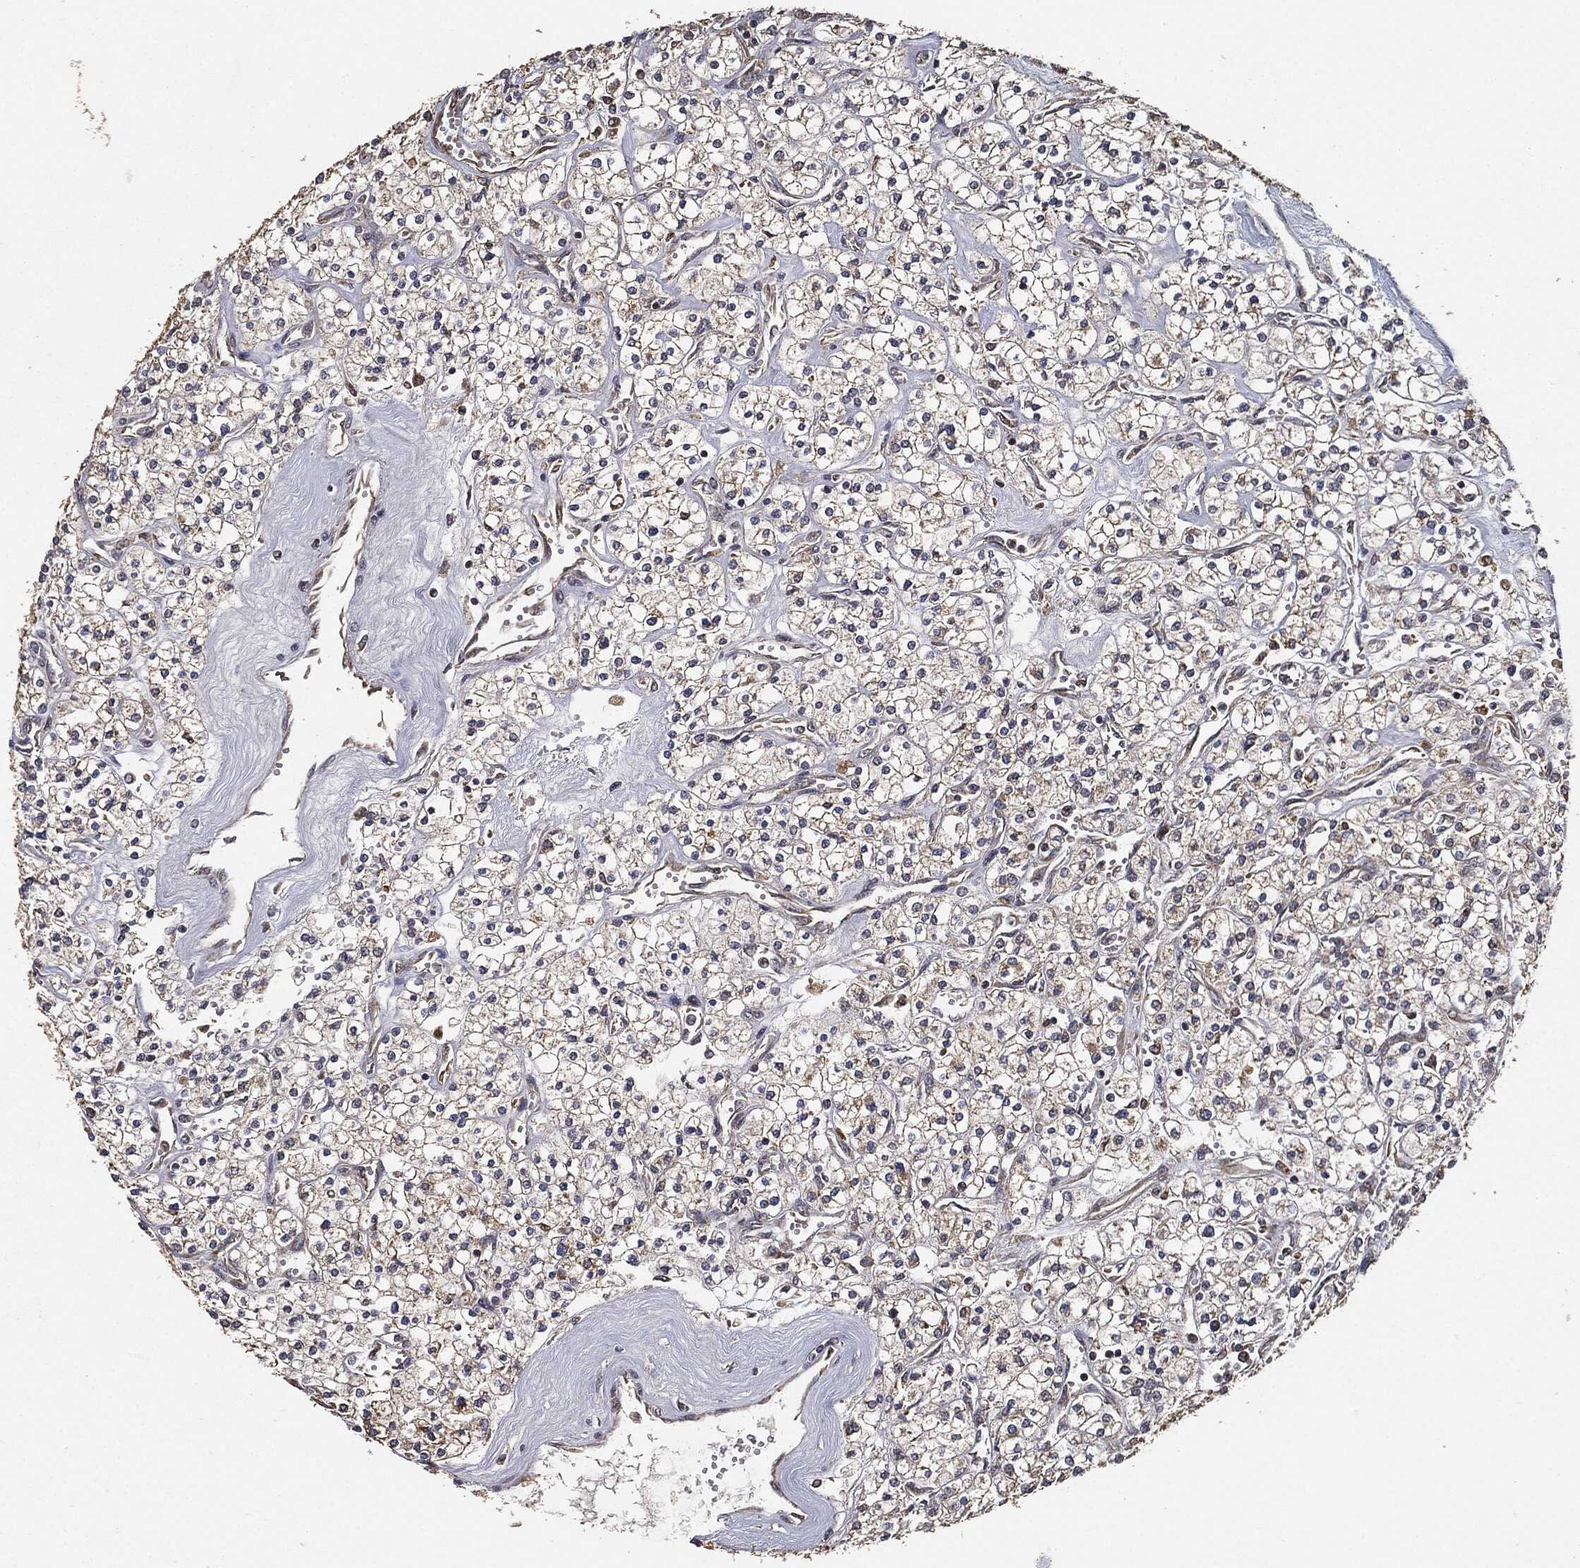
{"staining": {"intensity": "weak", "quantity": "25%-75%", "location": "cytoplasmic/membranous"}, "tissue": "renal cancer", "cell_type": "Tumor cells", "image_type": "cancer", "snomed": [{"axis": "morphology", "description": "Adenocarcinoma, NOS"}, {"axis": "topography", "description": "Kidney"}], "caption": "A histopathology image showing weak cytoplasmic/membranous positivity in about 25%-75% of tumor cells in renal cancer, as visualized by brown immunohistochemical staining.", "gene": "MIER2", "patient": {"sex": "male", "age": 80}}